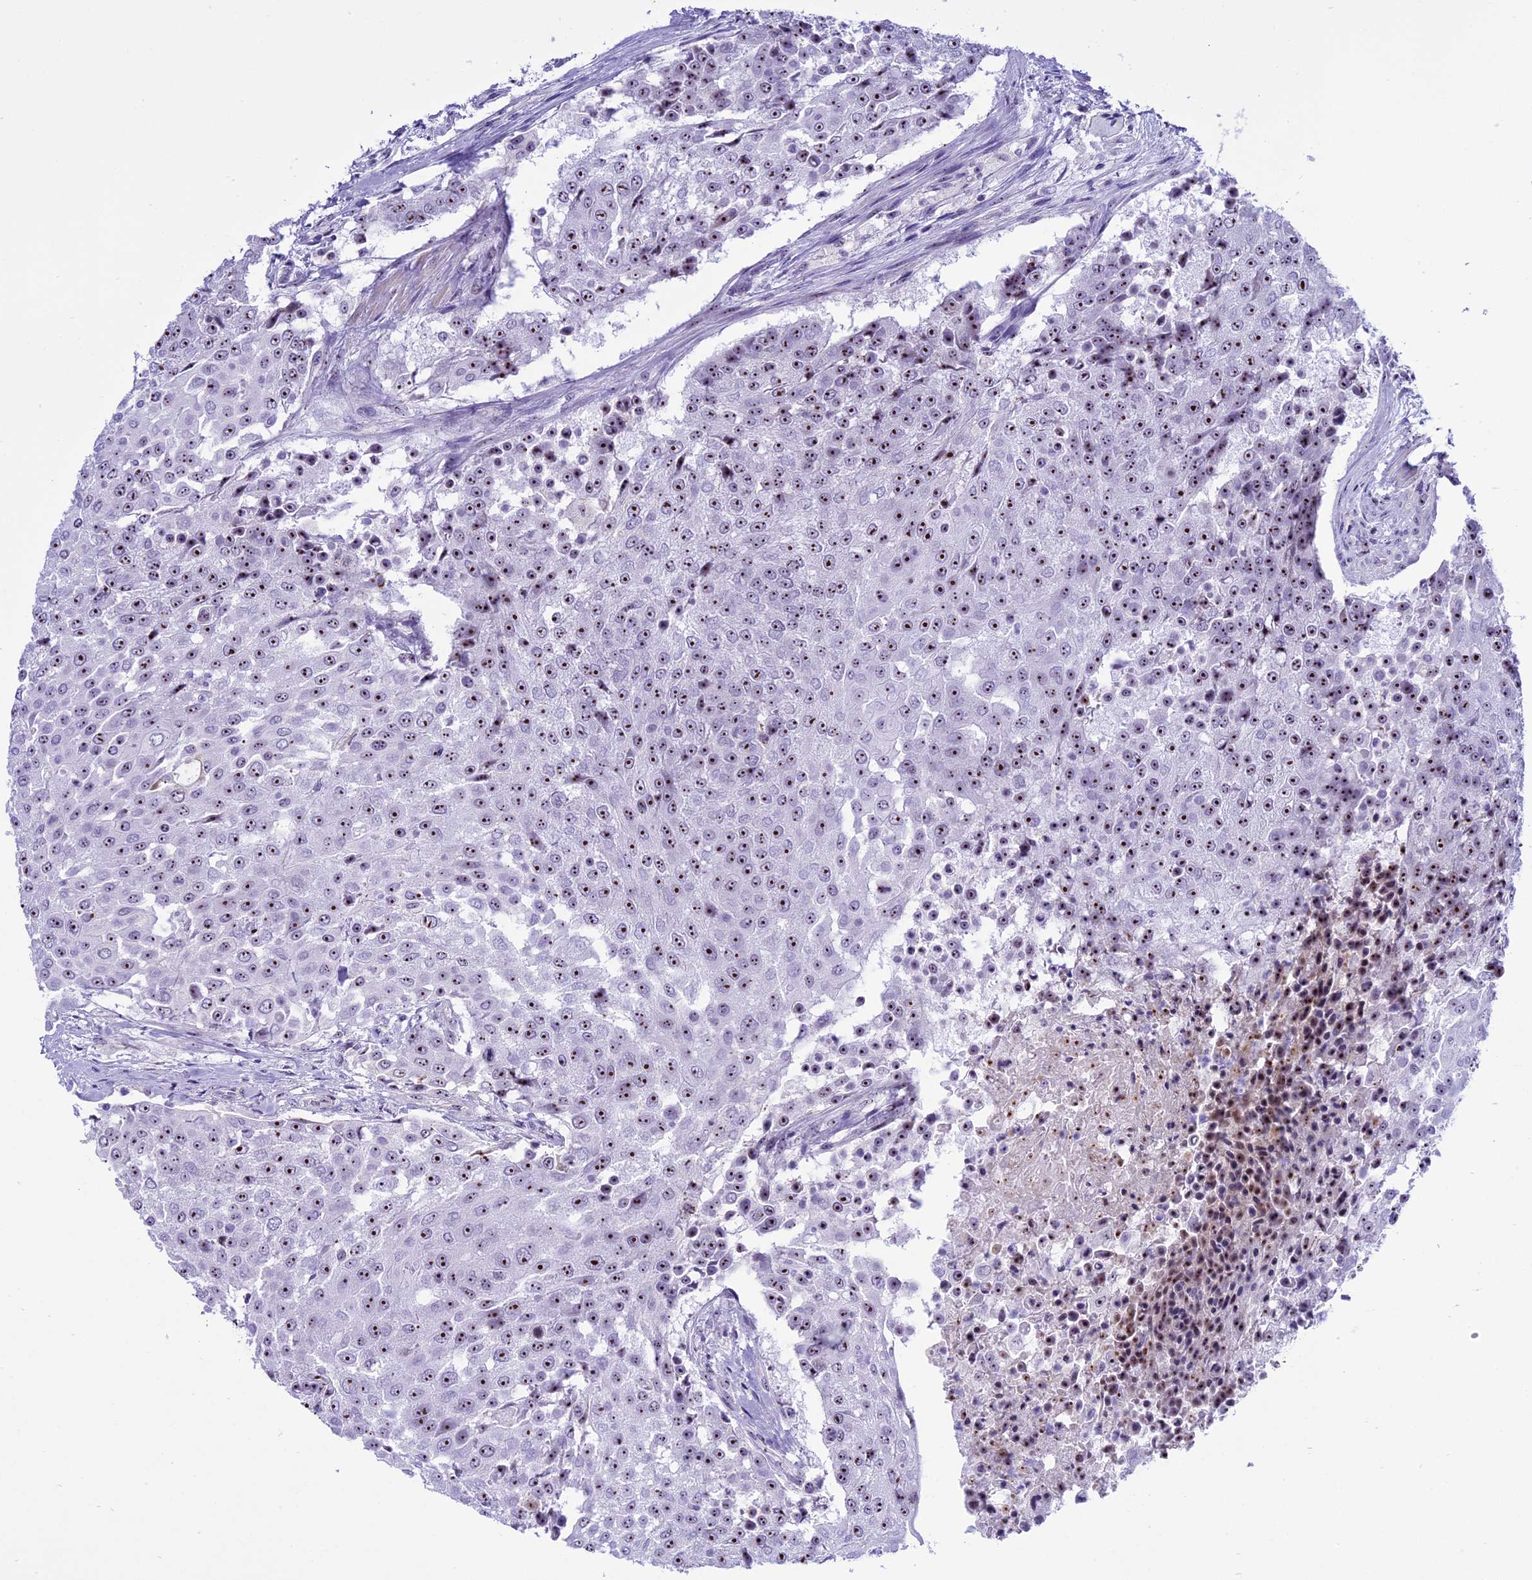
{"staining": {"intensity": "moderate", "quantity": ">75%", "location": "nuclear"}, "tissue": "urothelial cancer", "cell_type": "Tumor cells", "image_type": "cancer", "snomed": [{"axis": "morphology", "description": "Urothelial carcinoma, High grade"}, {"axis": "topography", "description": "Urinary bladder"}], "caption": "Immunohistochemistry (IHC) of human high-grade urothelial carcinoma displays medium levels of moderate nuclear staining in approximately >75% of tumor cells.", "gene": "TBL3", "patient": {"sex": "female", "age": 63}}